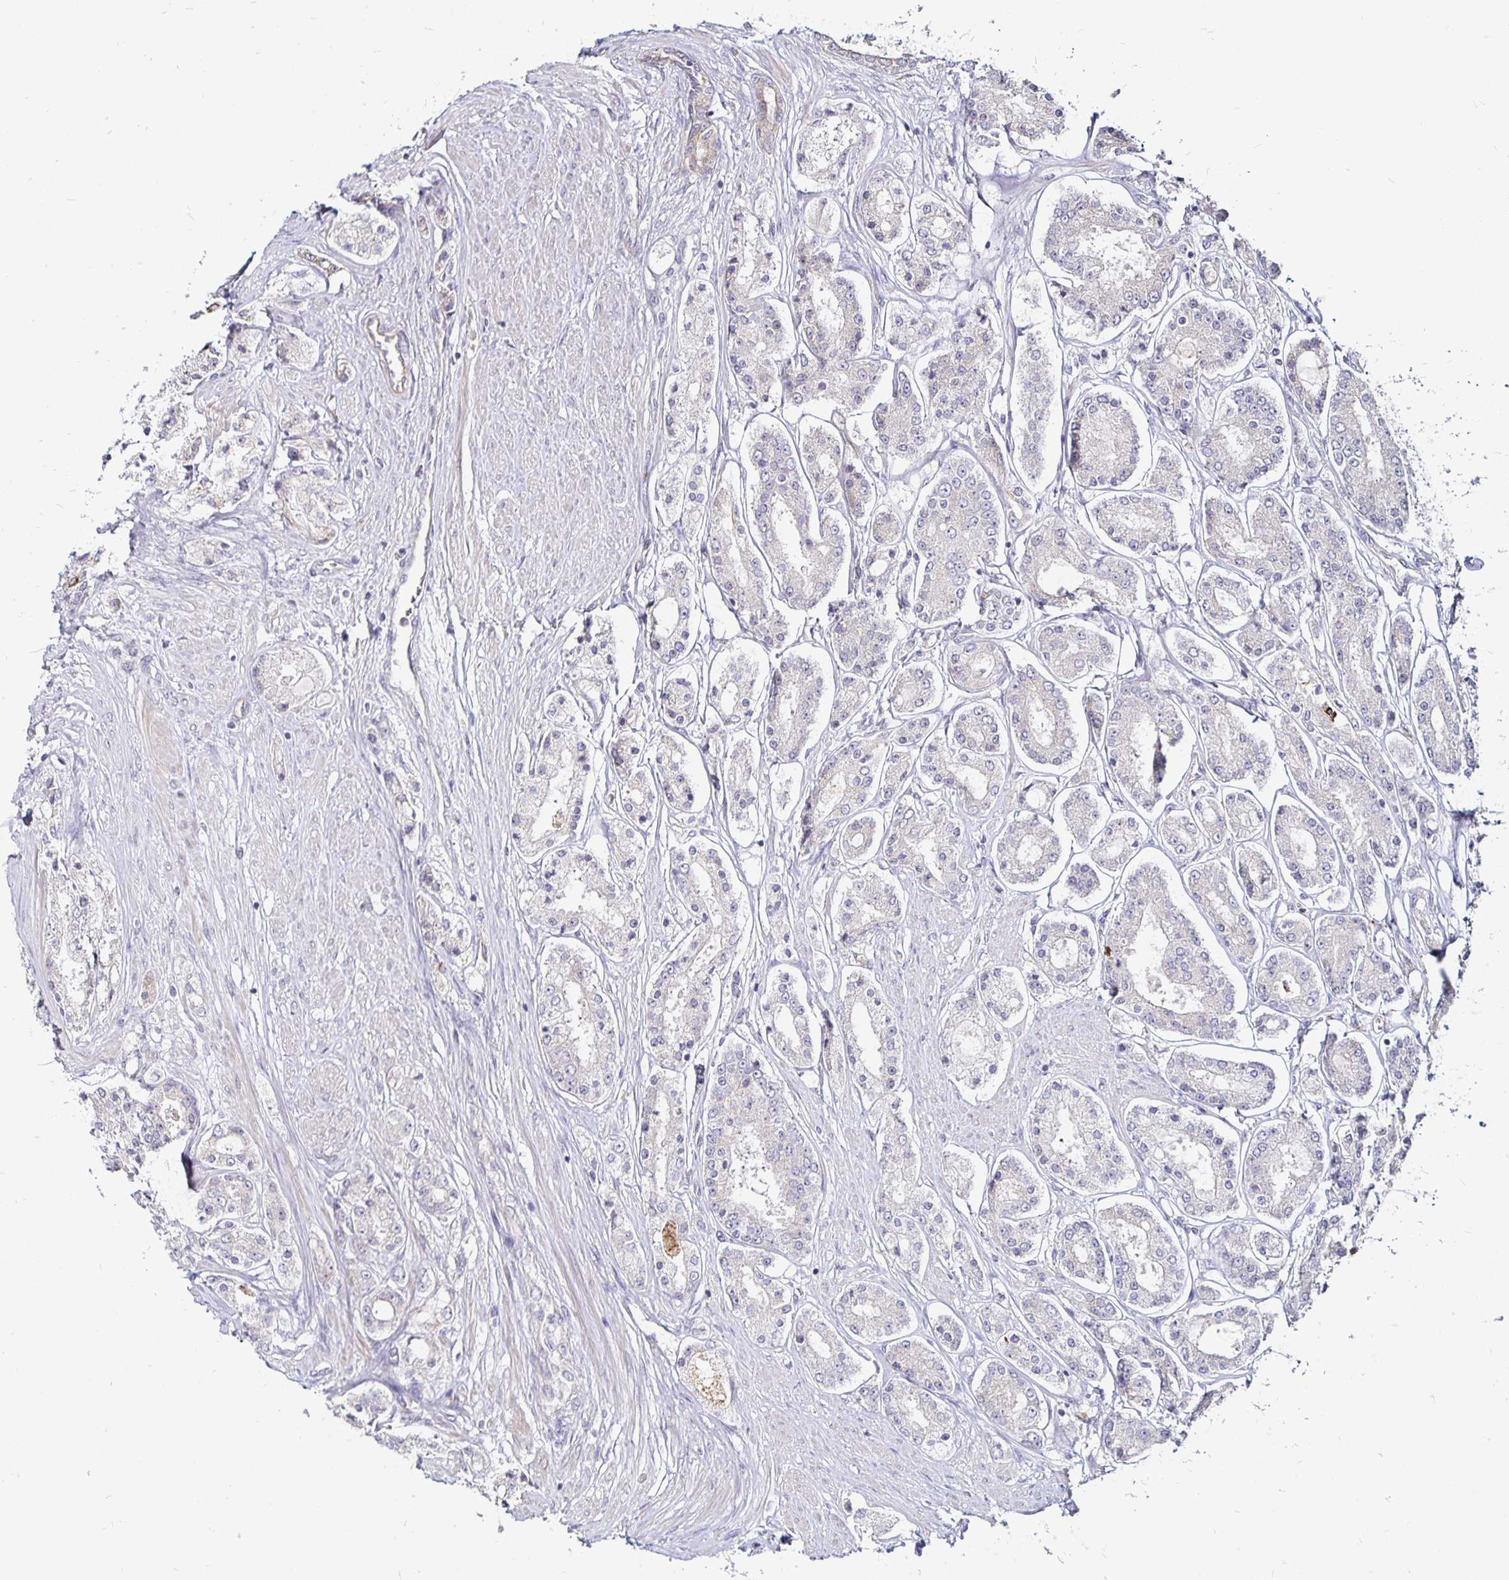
{"staining": {"intensity": "moderate", "quantity": "<25%", "location": "cytoplasmic/membranous"}, "tissue": "prostate cancer", "cell_type": "Tumor cells", "image_type": "cancer", "snomed": [{"axis": "morphology", "description": "Adenocarcinoma, High grade"}, {"axis": "topography", "description": "Prostate"}], "caption": "DAB (3,3'-diaminobenzidine) immunohistochemical staining of prostate adenocarcinoma (high-grade) reveals moderate cytoplasmic/membranous protein positivity in approximately <25% of tumor cells.", "gene": "CYP27A1", "patient": {"sex": "male", "age": 66}}